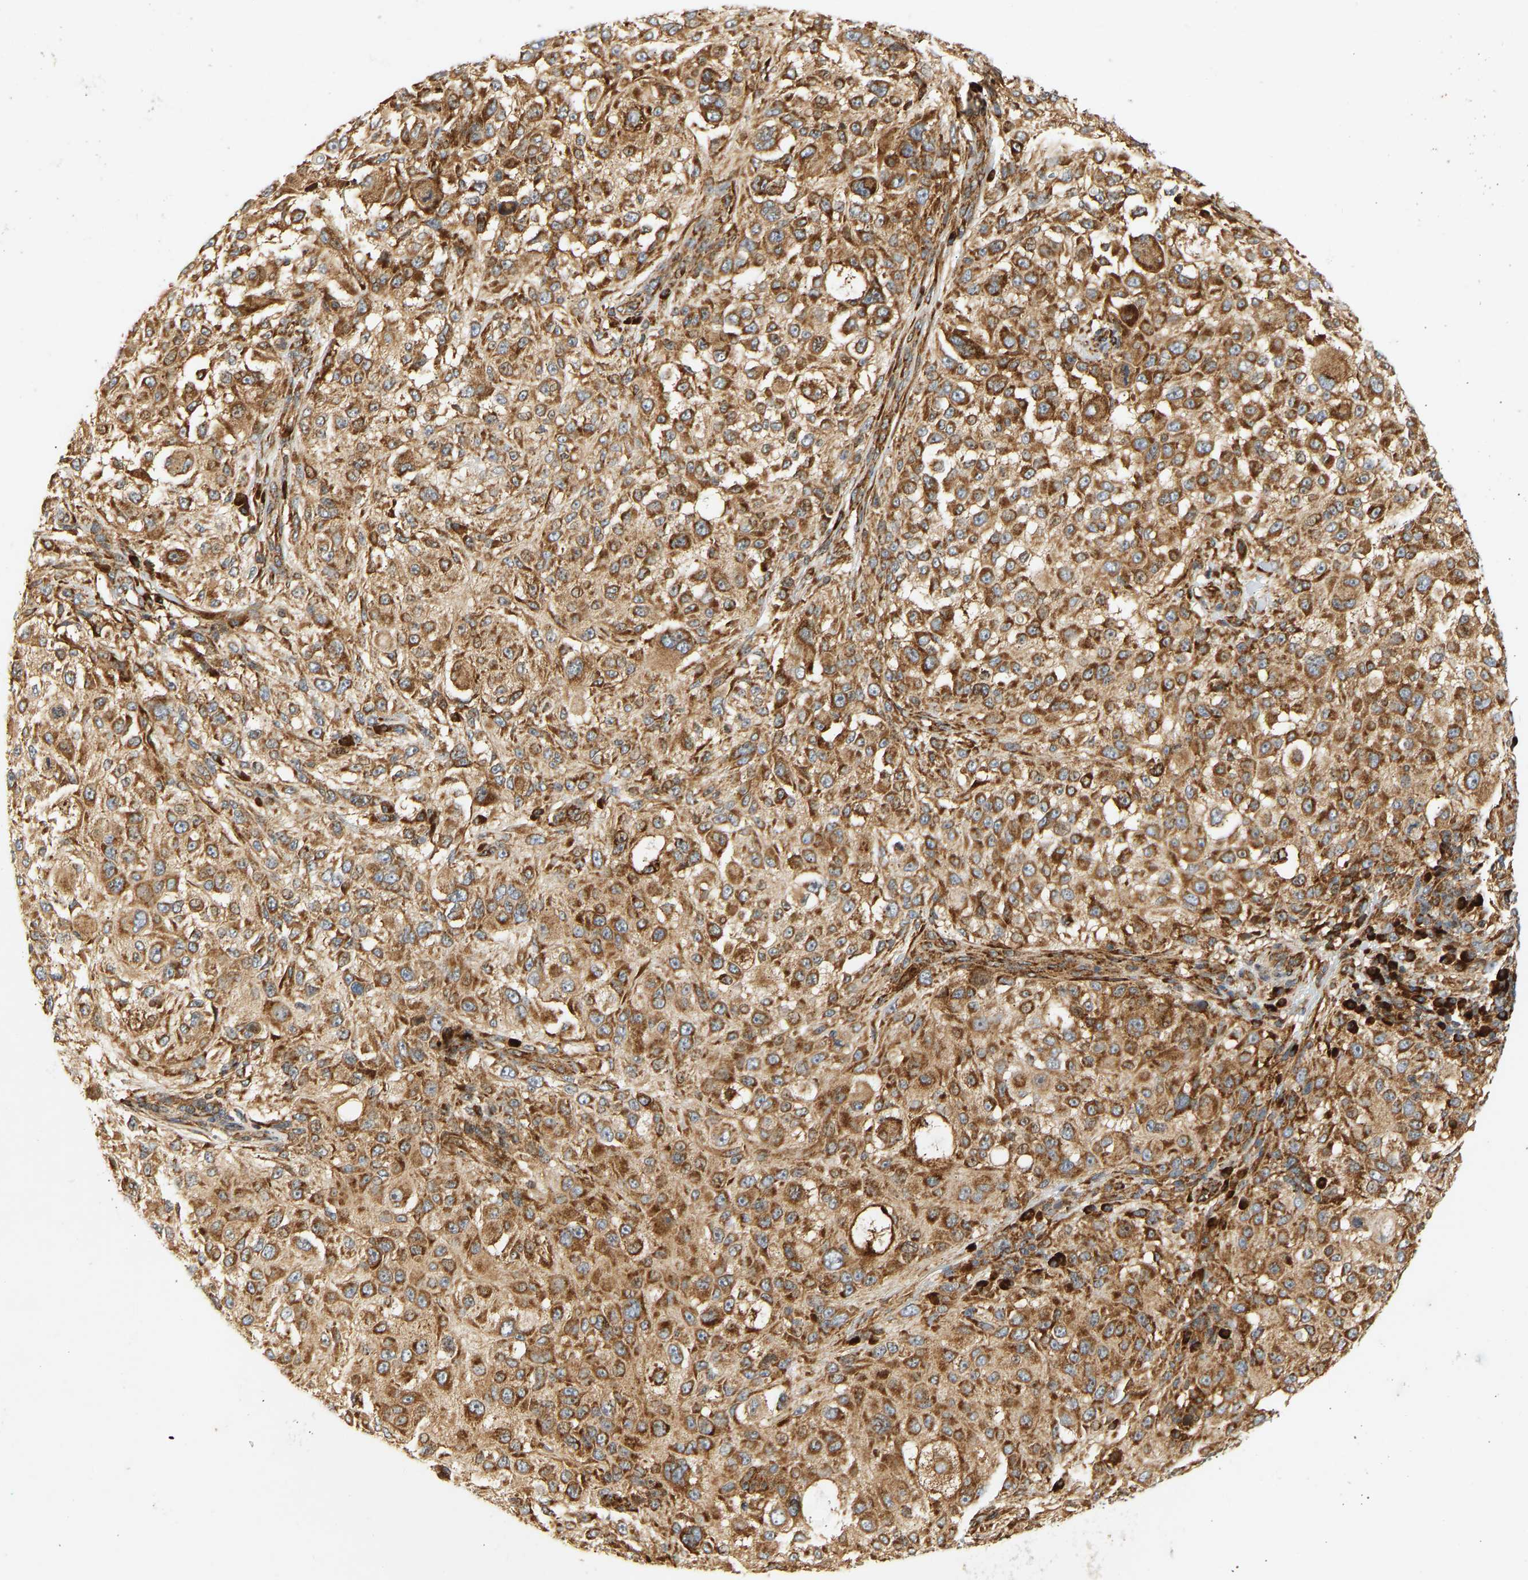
{"staining": {"intensity": "strong", "quantity": ">75%", "location": "cytoplasmic/membranous"}, "tissue": "melanoma", "cell_type": "Tumor cells", "image_type": "cancer", "snomed": [{"axis": "morphology", "description": "Necrosis, NOS"}, {"axis": "morphology", "description": "Malignant melanoma, NOS"}, {"axis": "topography", "description": "Skin"}], "caption": "High-power microscopy captured an immunohistochemistry (IHC) histopathology image of melanoma, revealing strong cytoplasmic/membranous expression in approximately >75% of tumor cells.", "gene": "RPS14", "patient": {"sex": "female", "age": 87}}